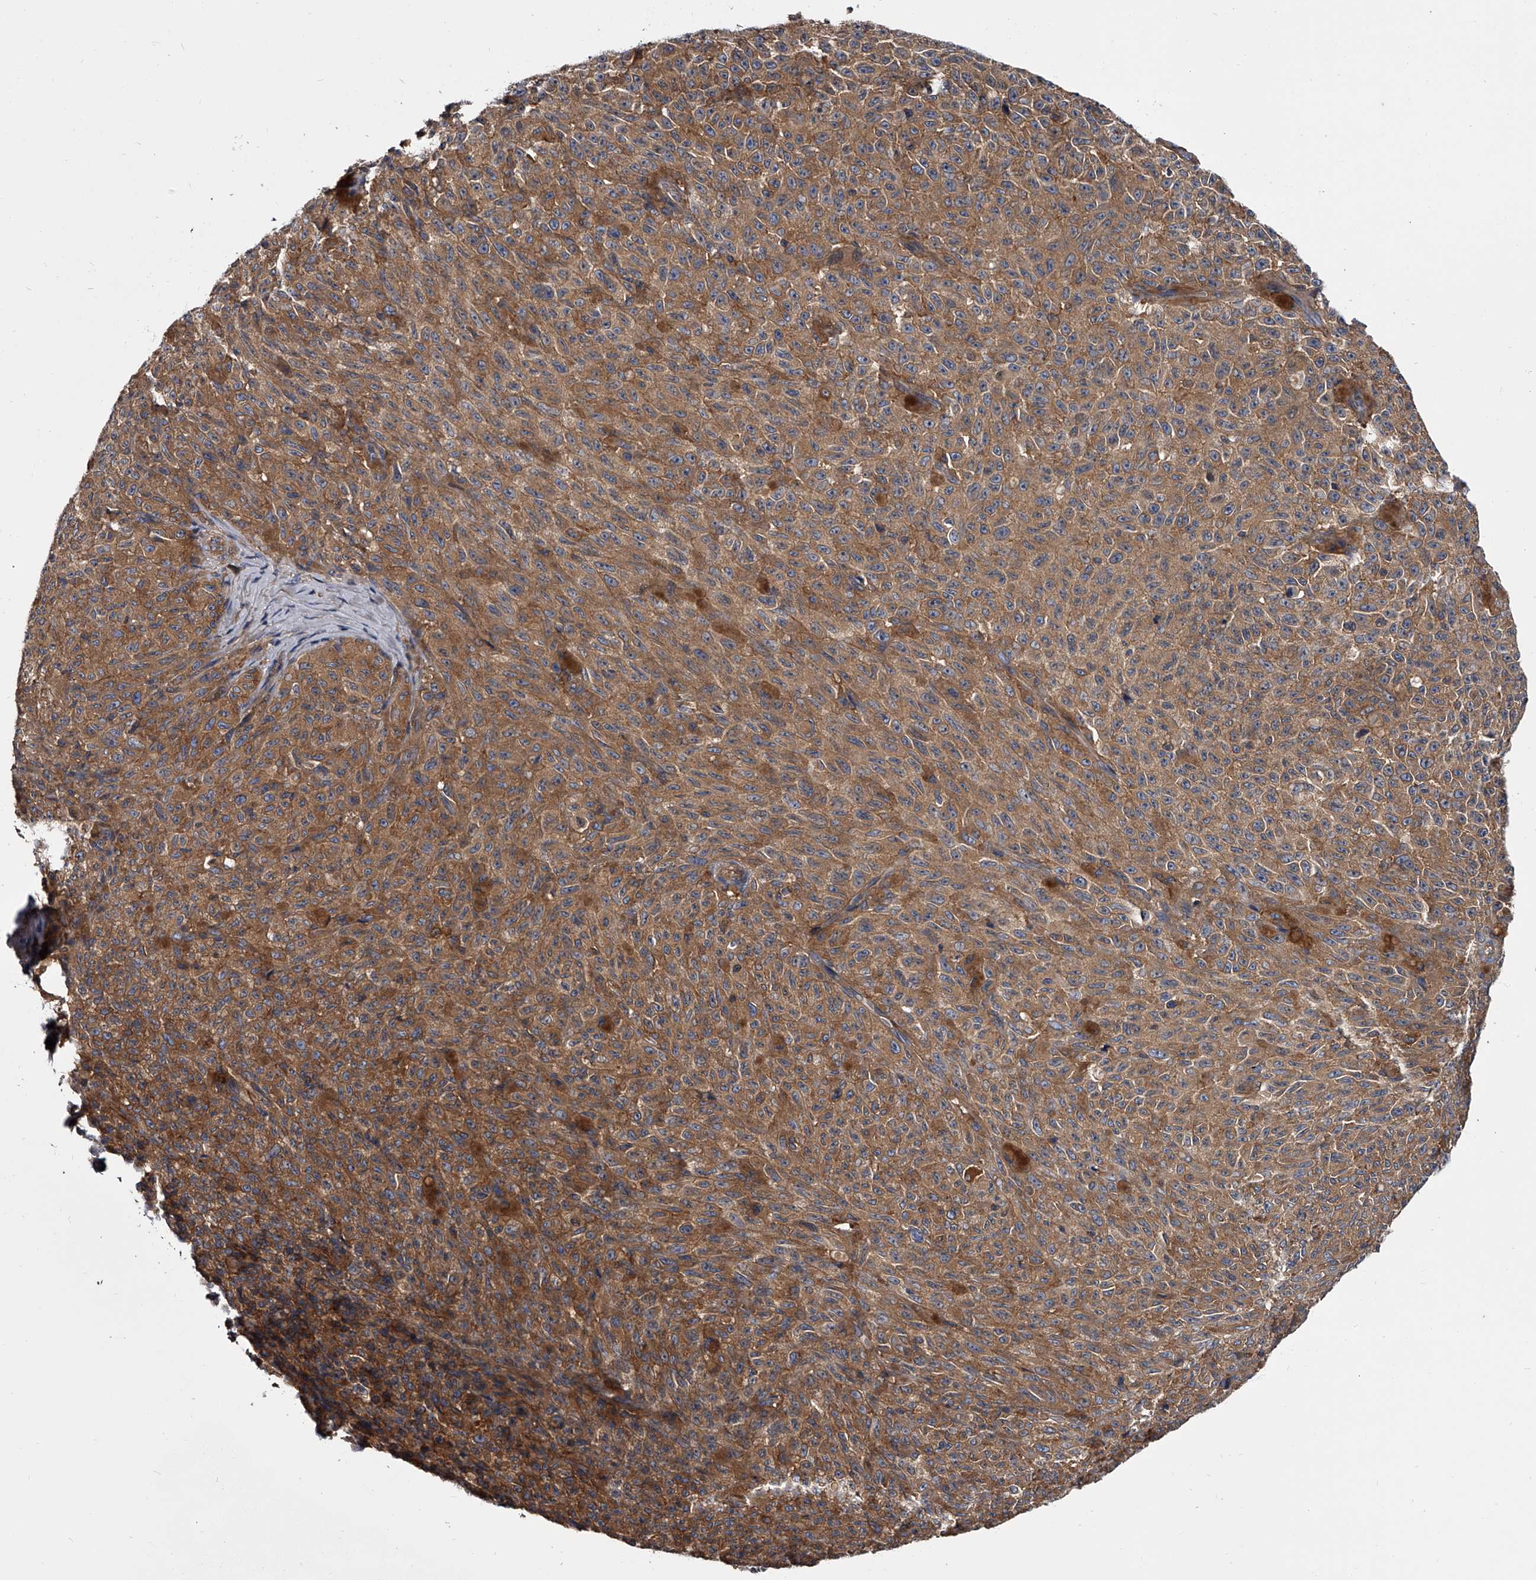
{"staining": {"intensity": "moderate", "quantity": ">75%", "location": "cytoplasmic/membranous"}, "tissue": "melanoma", "cell_type": "Tumor cells", "image_type": "cancer", "snomed": [{"axis": "morphology", "description": "Malignant melanoma, NOS"}, {"axis": "topography", "description": "Skin"}], "caption": "Immunohistochemistry (DAB (3,3'-diaminobenzidine)) staining of human malignant melanoma shows moderate cytoplasmic/membranous protein positivity in about >75% of tumor cells.", "gene": "GAPVD1", "patient": {"sex": "female", "age": 82}}